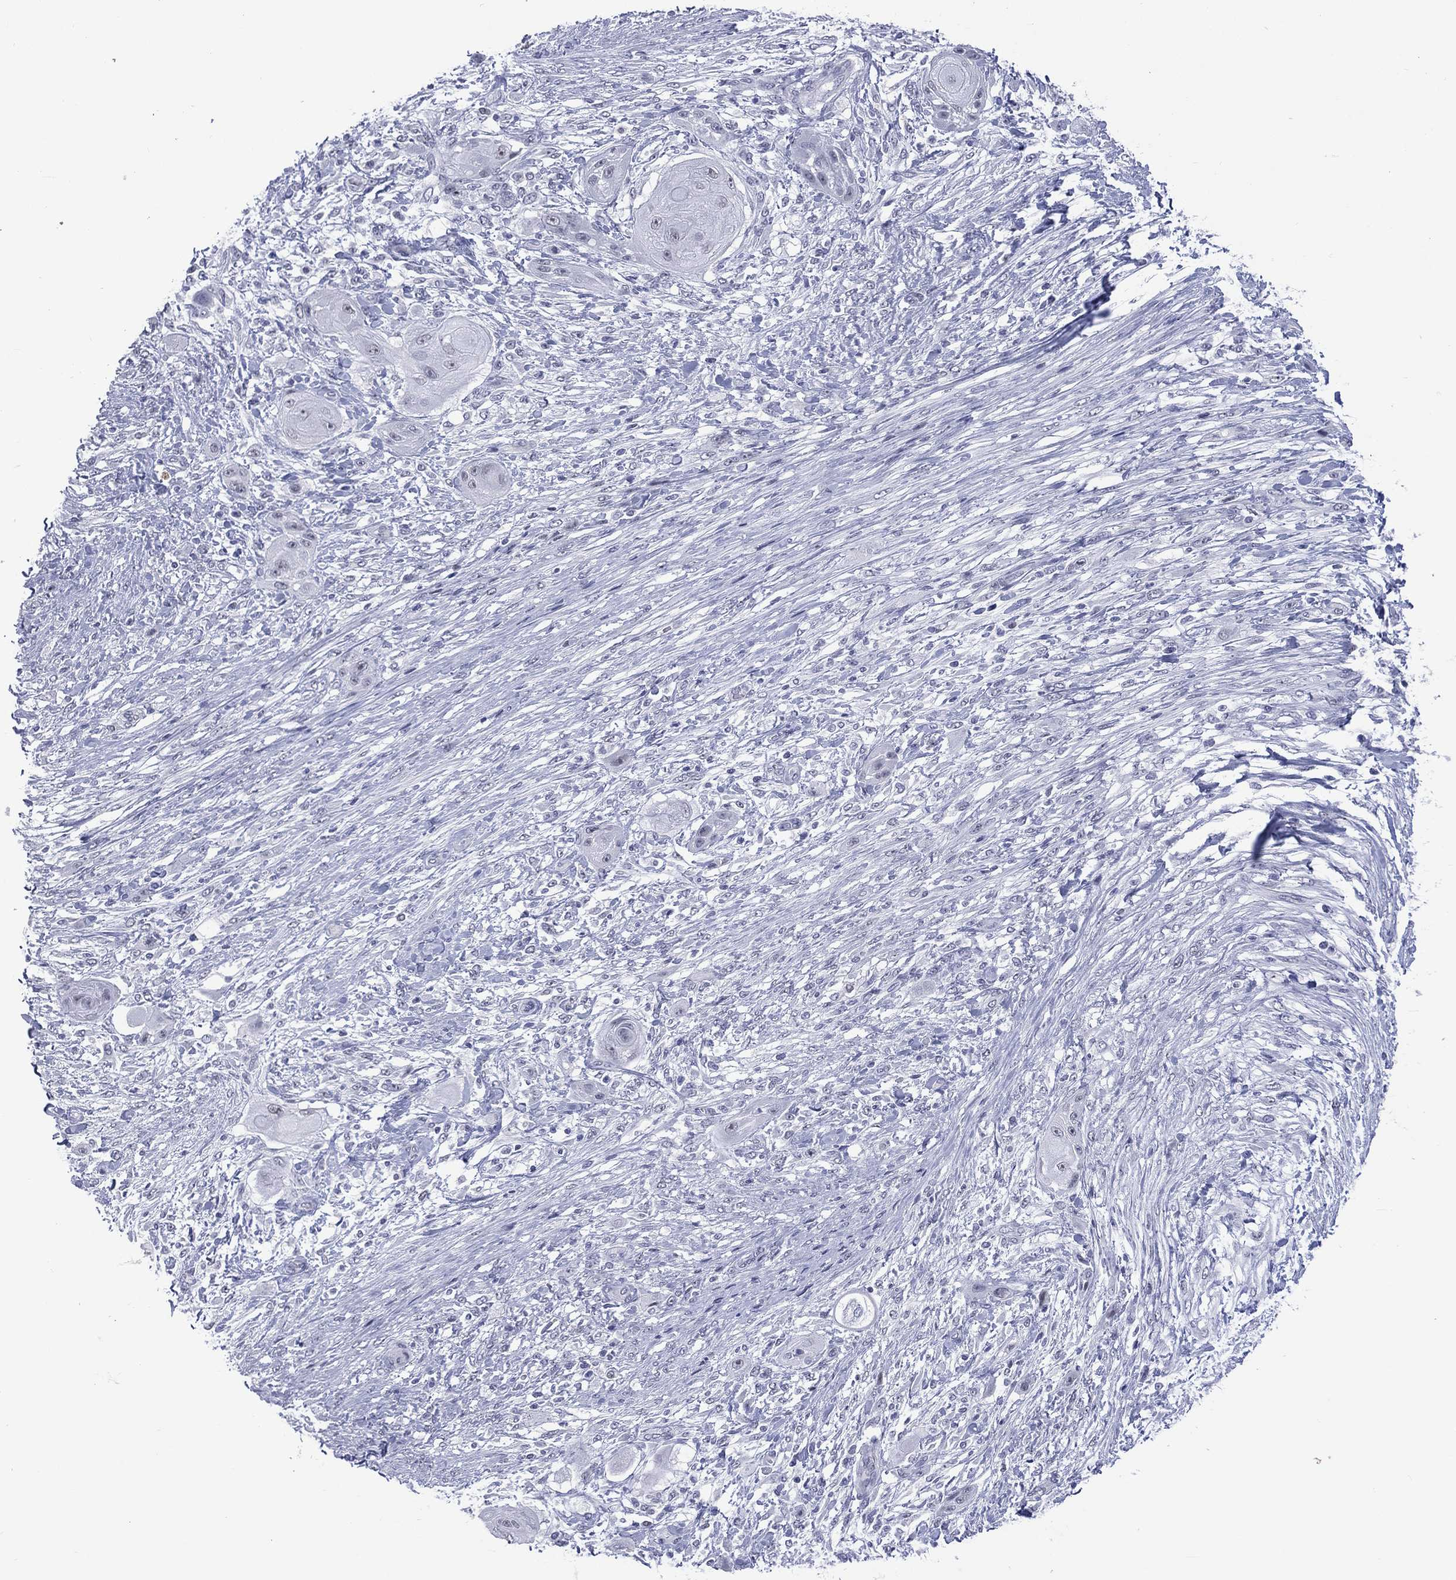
{"staining": {"intensity": "negative", "quantity": "none", "location": "none"}, "tissue": "skin cancer", "cell_type": "Tumor cells", "image_type": "cancer", "snomed": [{"axis": "morphology", "description": "Squamous cell carcinoma, NOS"}, {"axis": "topography", "description": "Skin"}], "caption": "There is no significant expression in tumor cells of skin cancer.", "gene": "SSX1", "patient": {"sex": "male", "age": 62}}